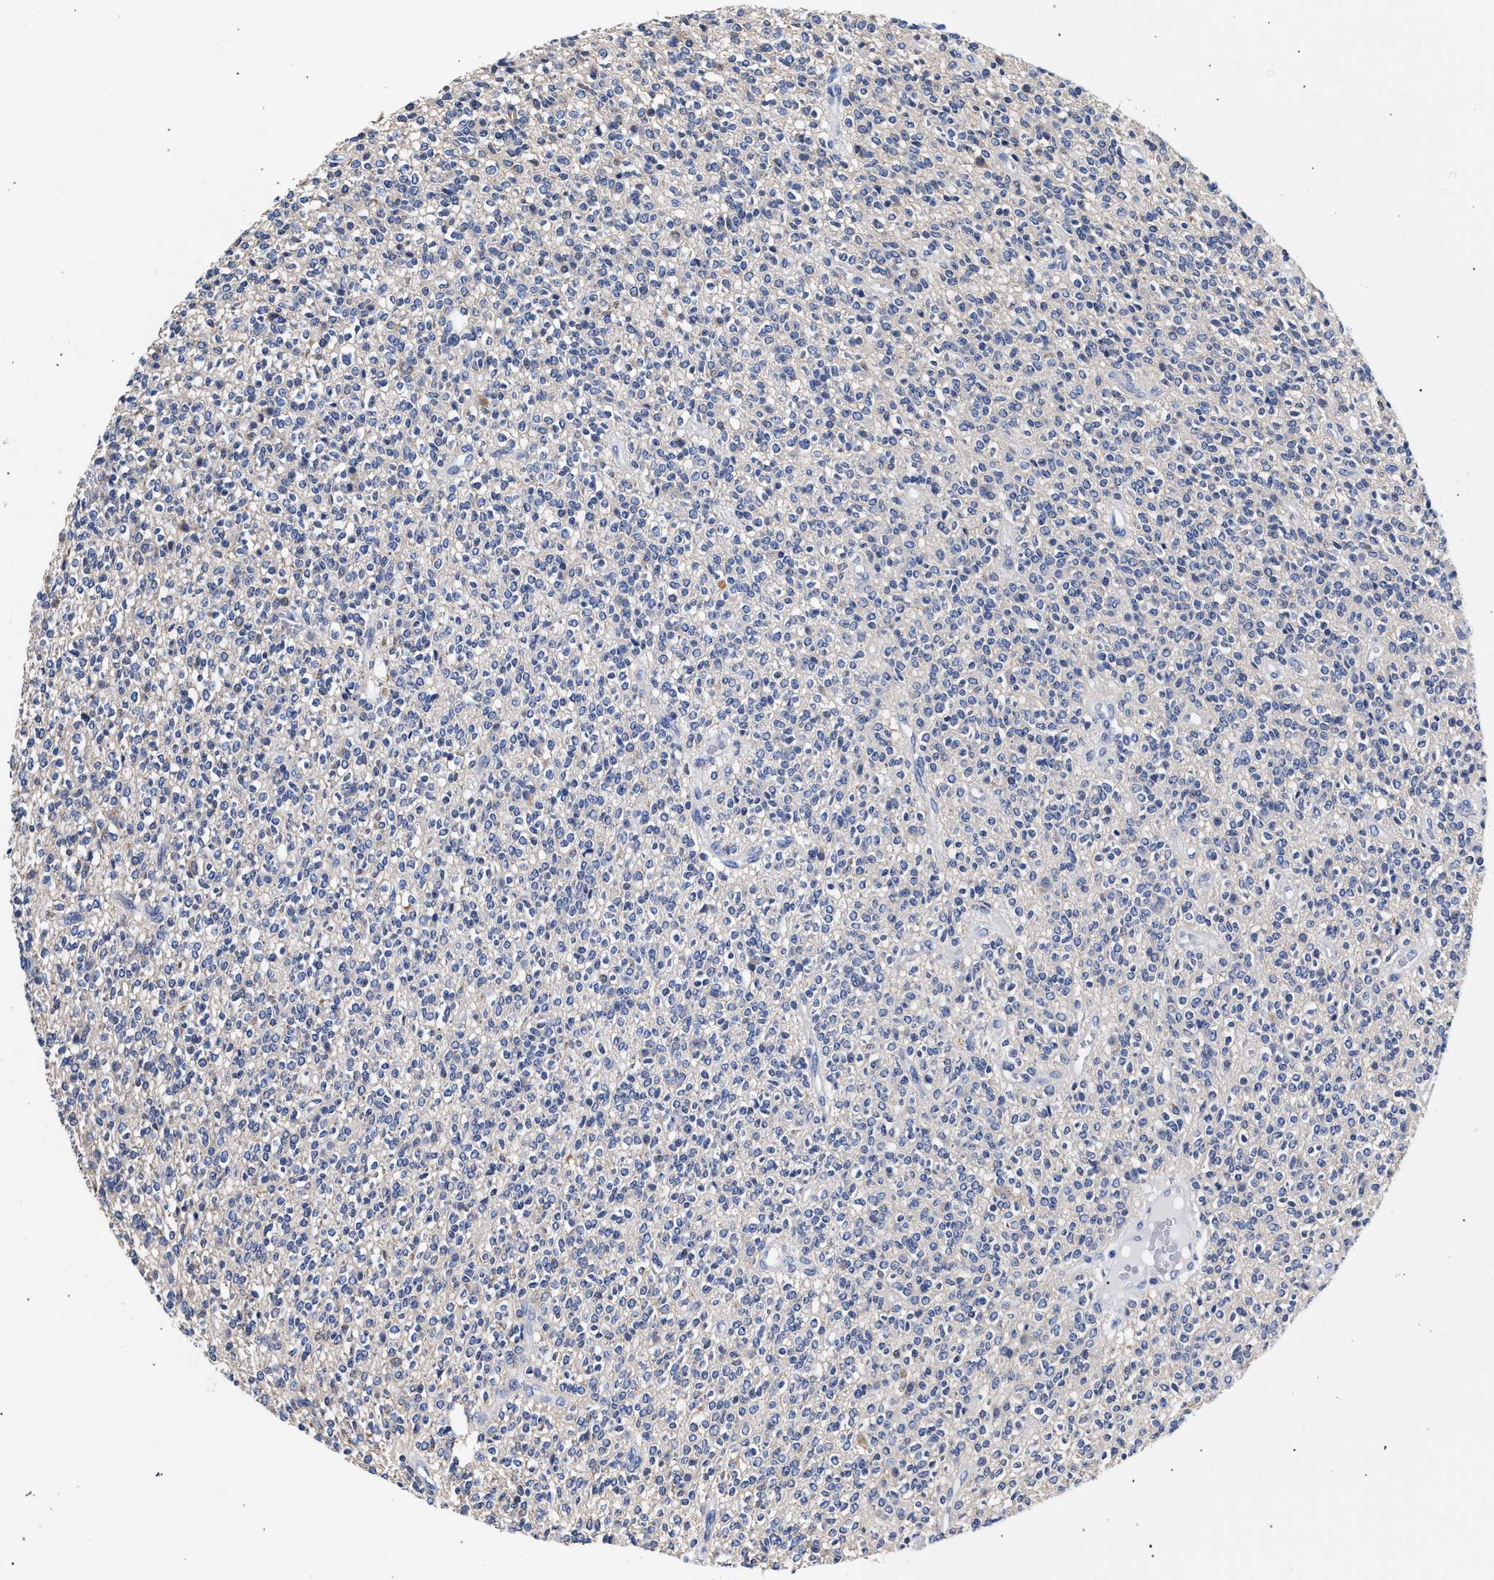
{"staining": {"intensity": "negative", "quantity": "none", "location": "none"}, "tissue": "glioma", "cell_type": "Tumor cells", "image_type": "cancer", "snomed": [{"axis": "morphology", "description": "Glioma, malignant, High grade"}, {"axis": "topography", "description": "Brain"}], "caption": "This is an immunohistochemistry histopathology image of high-grade glioma (malignant). There is no positivity in tumor cells.", "gene": "AKAP4", "patient": {"sex": "male", "age": 34}}